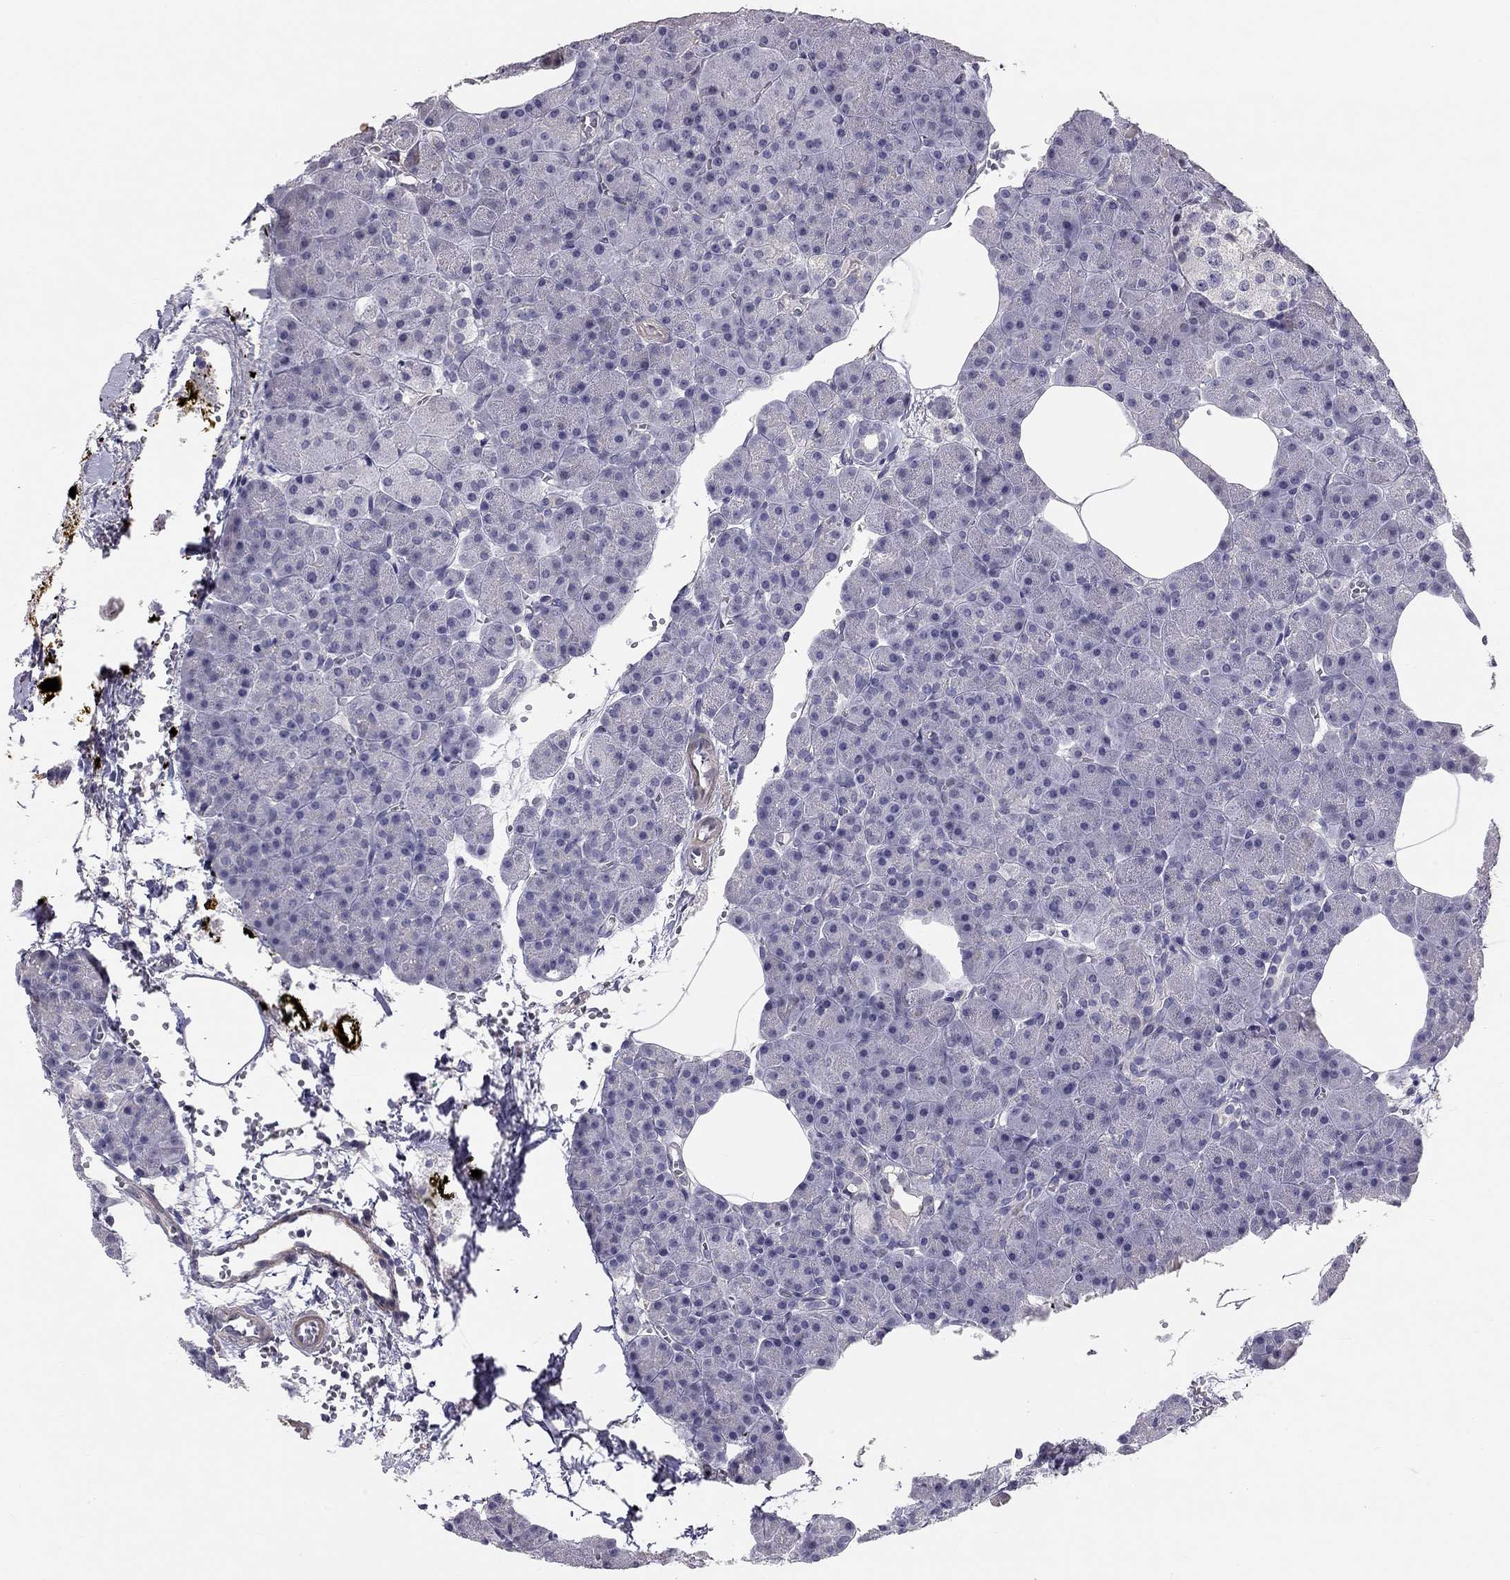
{"staining": {"intensity": "negative", "quantity": "none", "location": "none"}, "tissue": "pancreas", "cell_type": "Exocrine glandular cells", "image_type": "normal", "snomed": [{"axis": "morphology", "description": "Normal tissue, NOS"}, {"axis": "topography", "description": "Pancreas"}], "caption": "DAB immunohistochemical staining of unremarkable human pancreas reveals no significant staining in exocrine glandular cells.", "gene": "GJB4", "patient": {"sex": "female", "age": 45}}